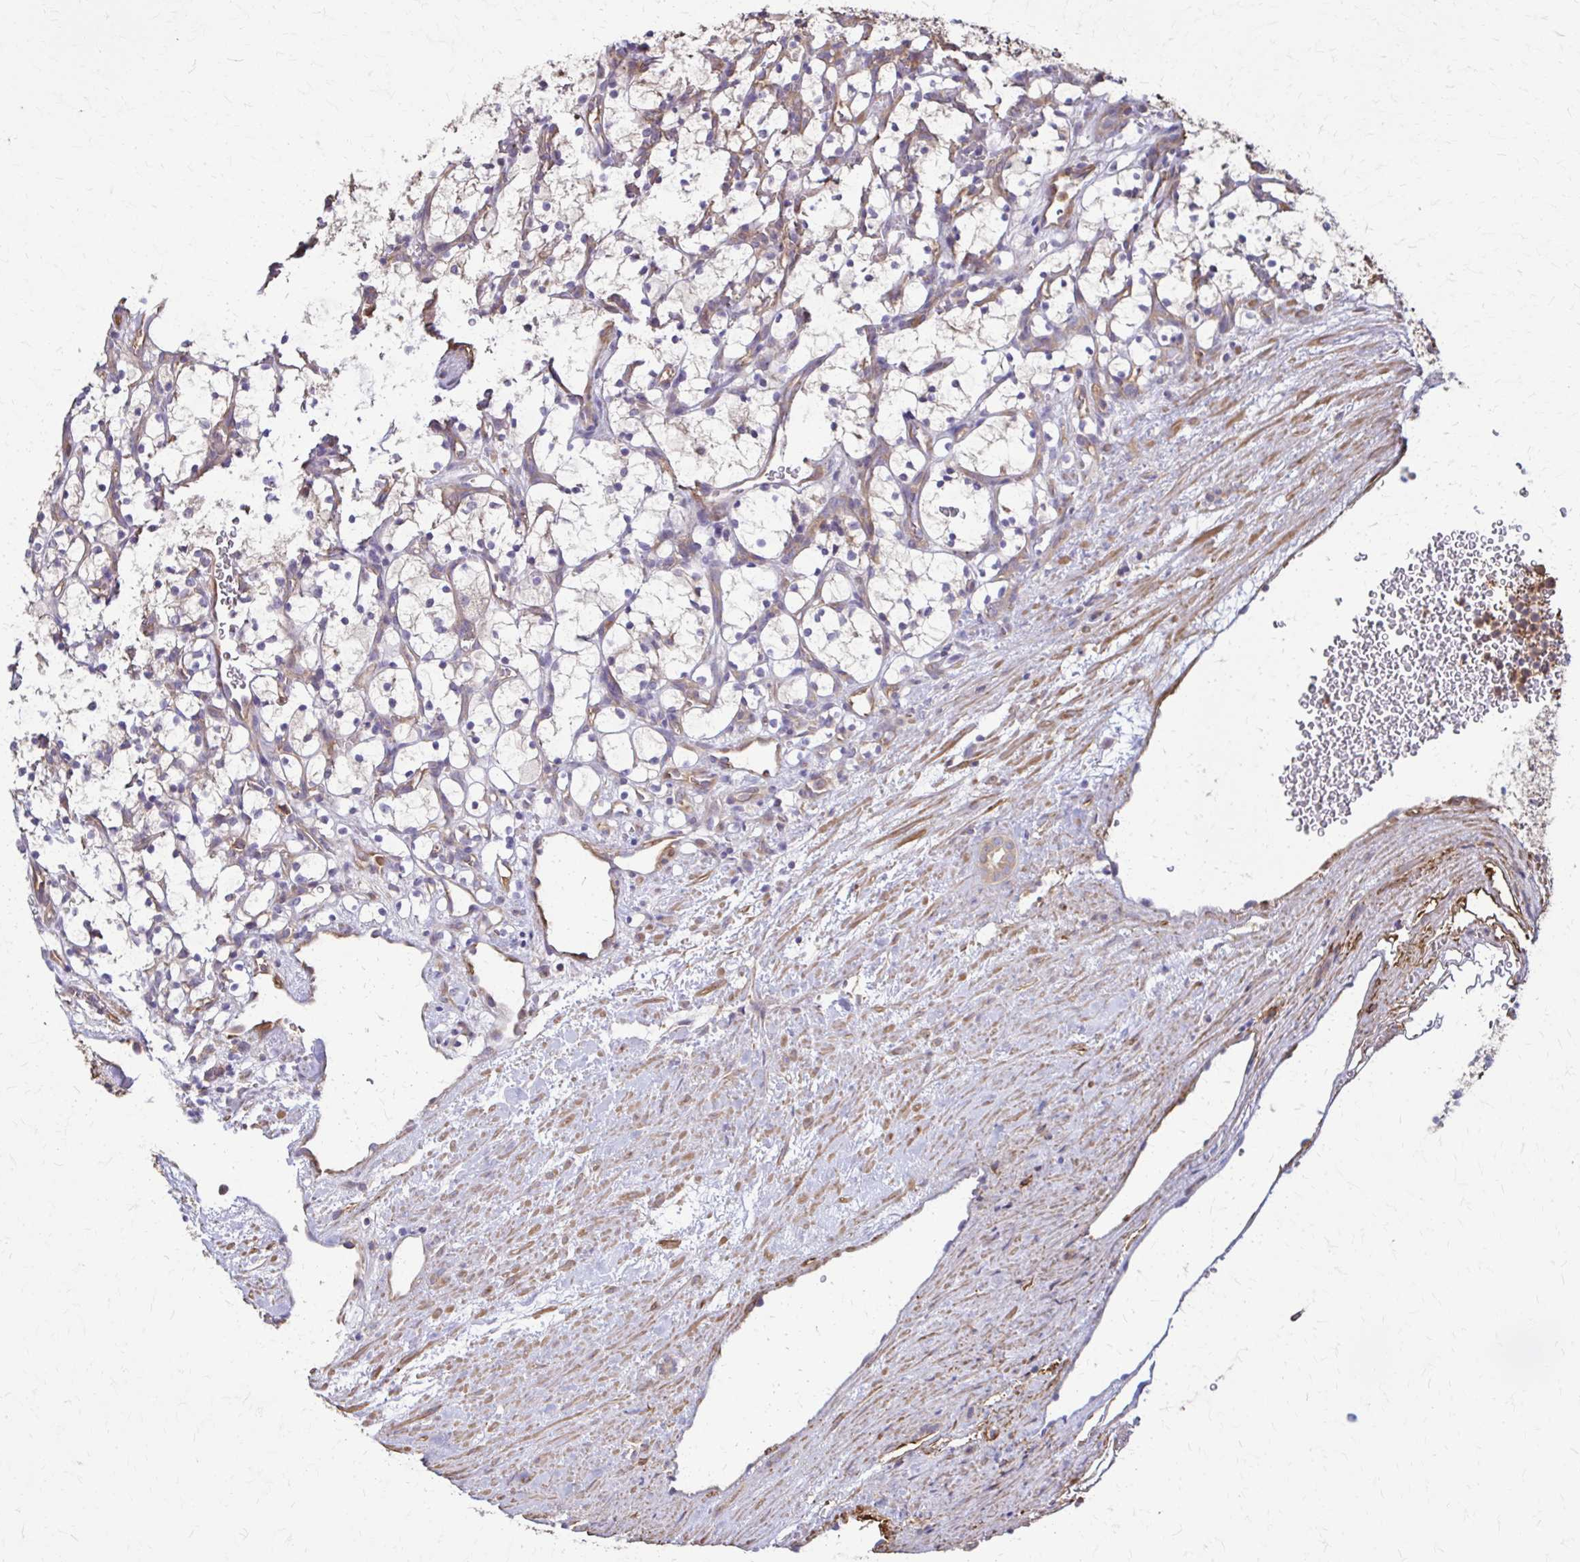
{"staining": {"intensity": "negative", "quantity": "none", "location": "none"}, "tissue": "renal cancer", "cell_type": "Tumor cells", "image_type": "cancer", "snomed": [{"axis": "morphology", "description": "Adenocarcinoma, NOS"}, {"axis": "topography", "description": "Kidney"}], "caption": "Photomicrograph shows no protein staining in tumor cells of renal adenocarcinoma tissue.", "gene": "DSP", "patient": {"sex": "female", "age": 69}}